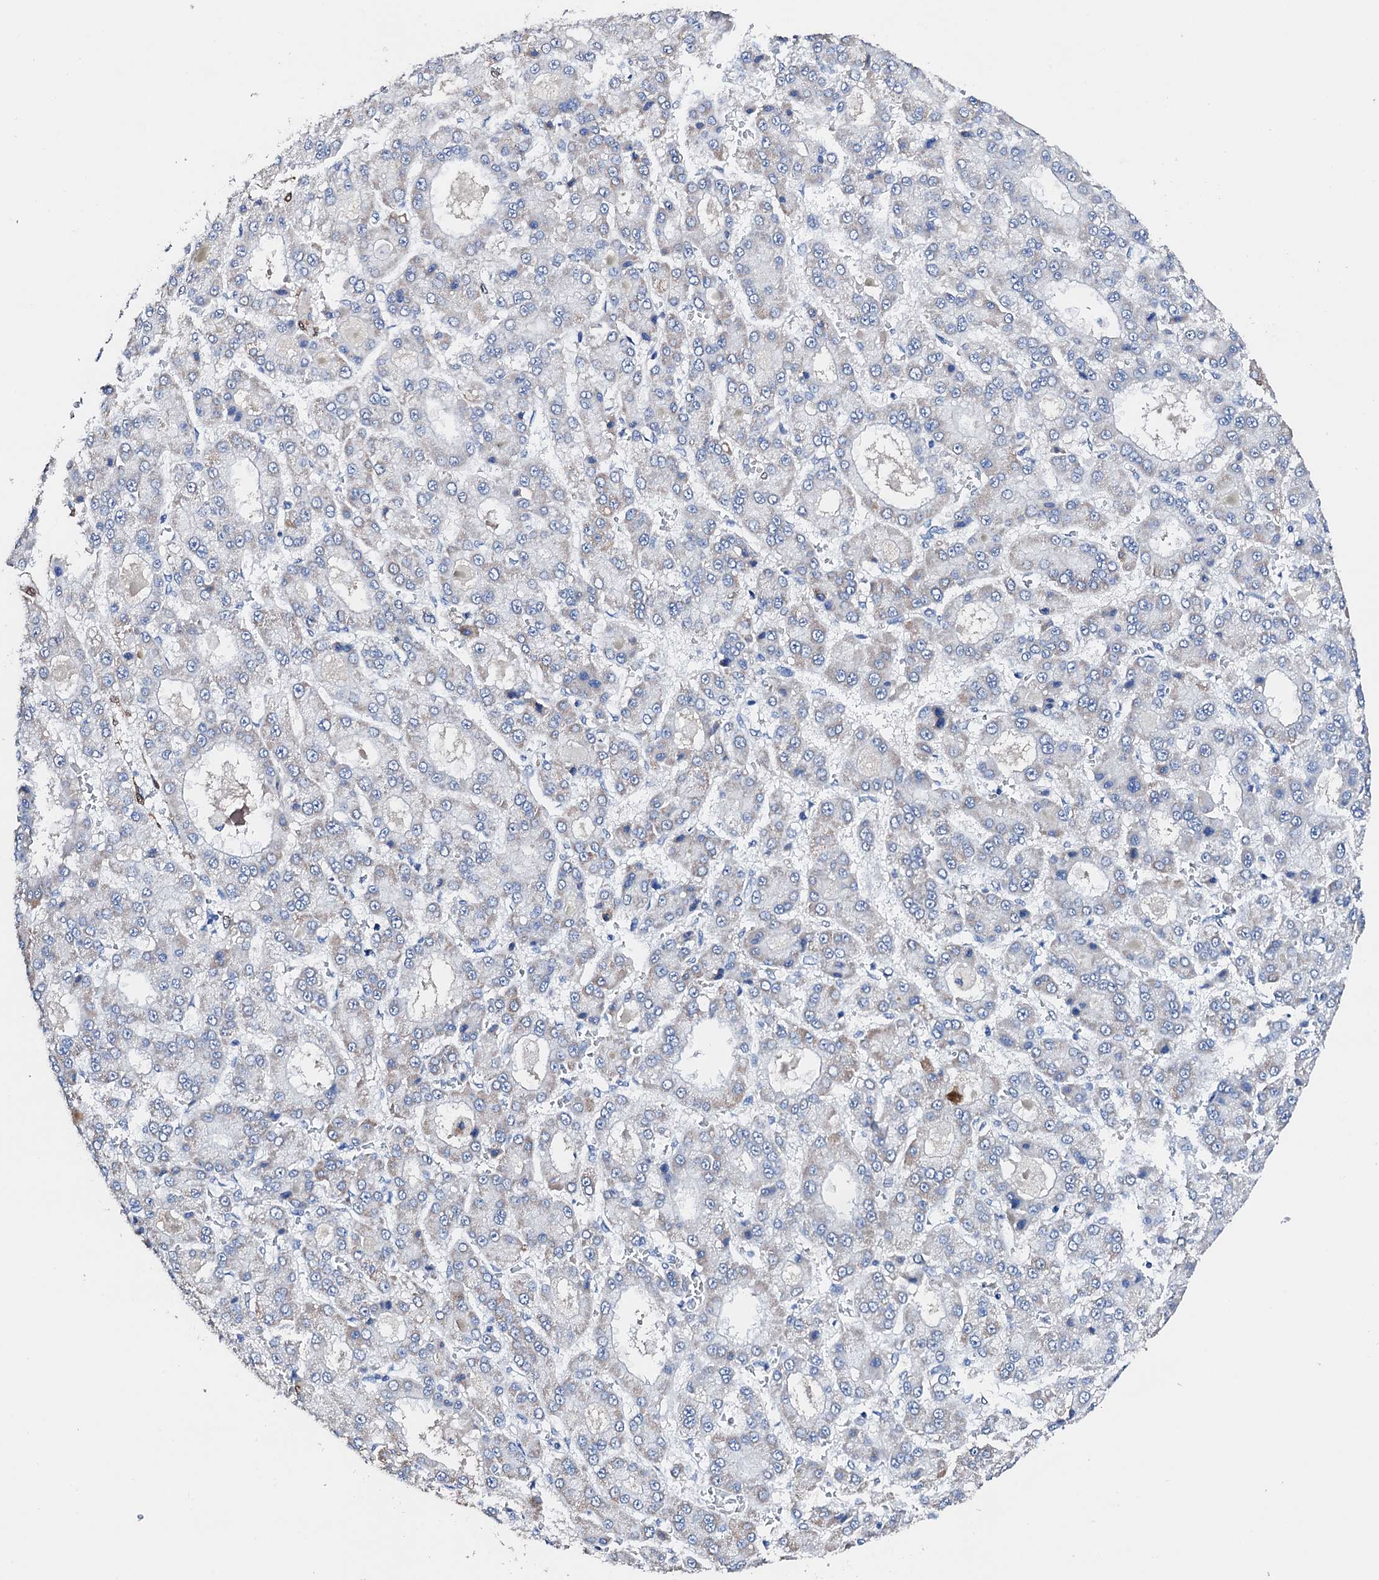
{"staining": {"intensity": "negative", "quantity": "none", "location": "none"}, "tissue": "liver cancer", "cell_type": "Tumor cells", "image_type": "cancer", "snomed": [{"axis": "morphology", "description": "Carcinoma, Hepatocellular, NOS"}, {"axis": "topography", "description": "Liver"}], "caption": "Immunohistochemistry image of neoplastic tissue: human liver hepatocellular carcinoma stained with DAB (3,3'-diaminobenzidine) demonstrates no significant protein positivity in tumor cells. Nuclei are stained in blue.", "gene": "NRIP2", "patient": {"sex": "male", "age": 70}}